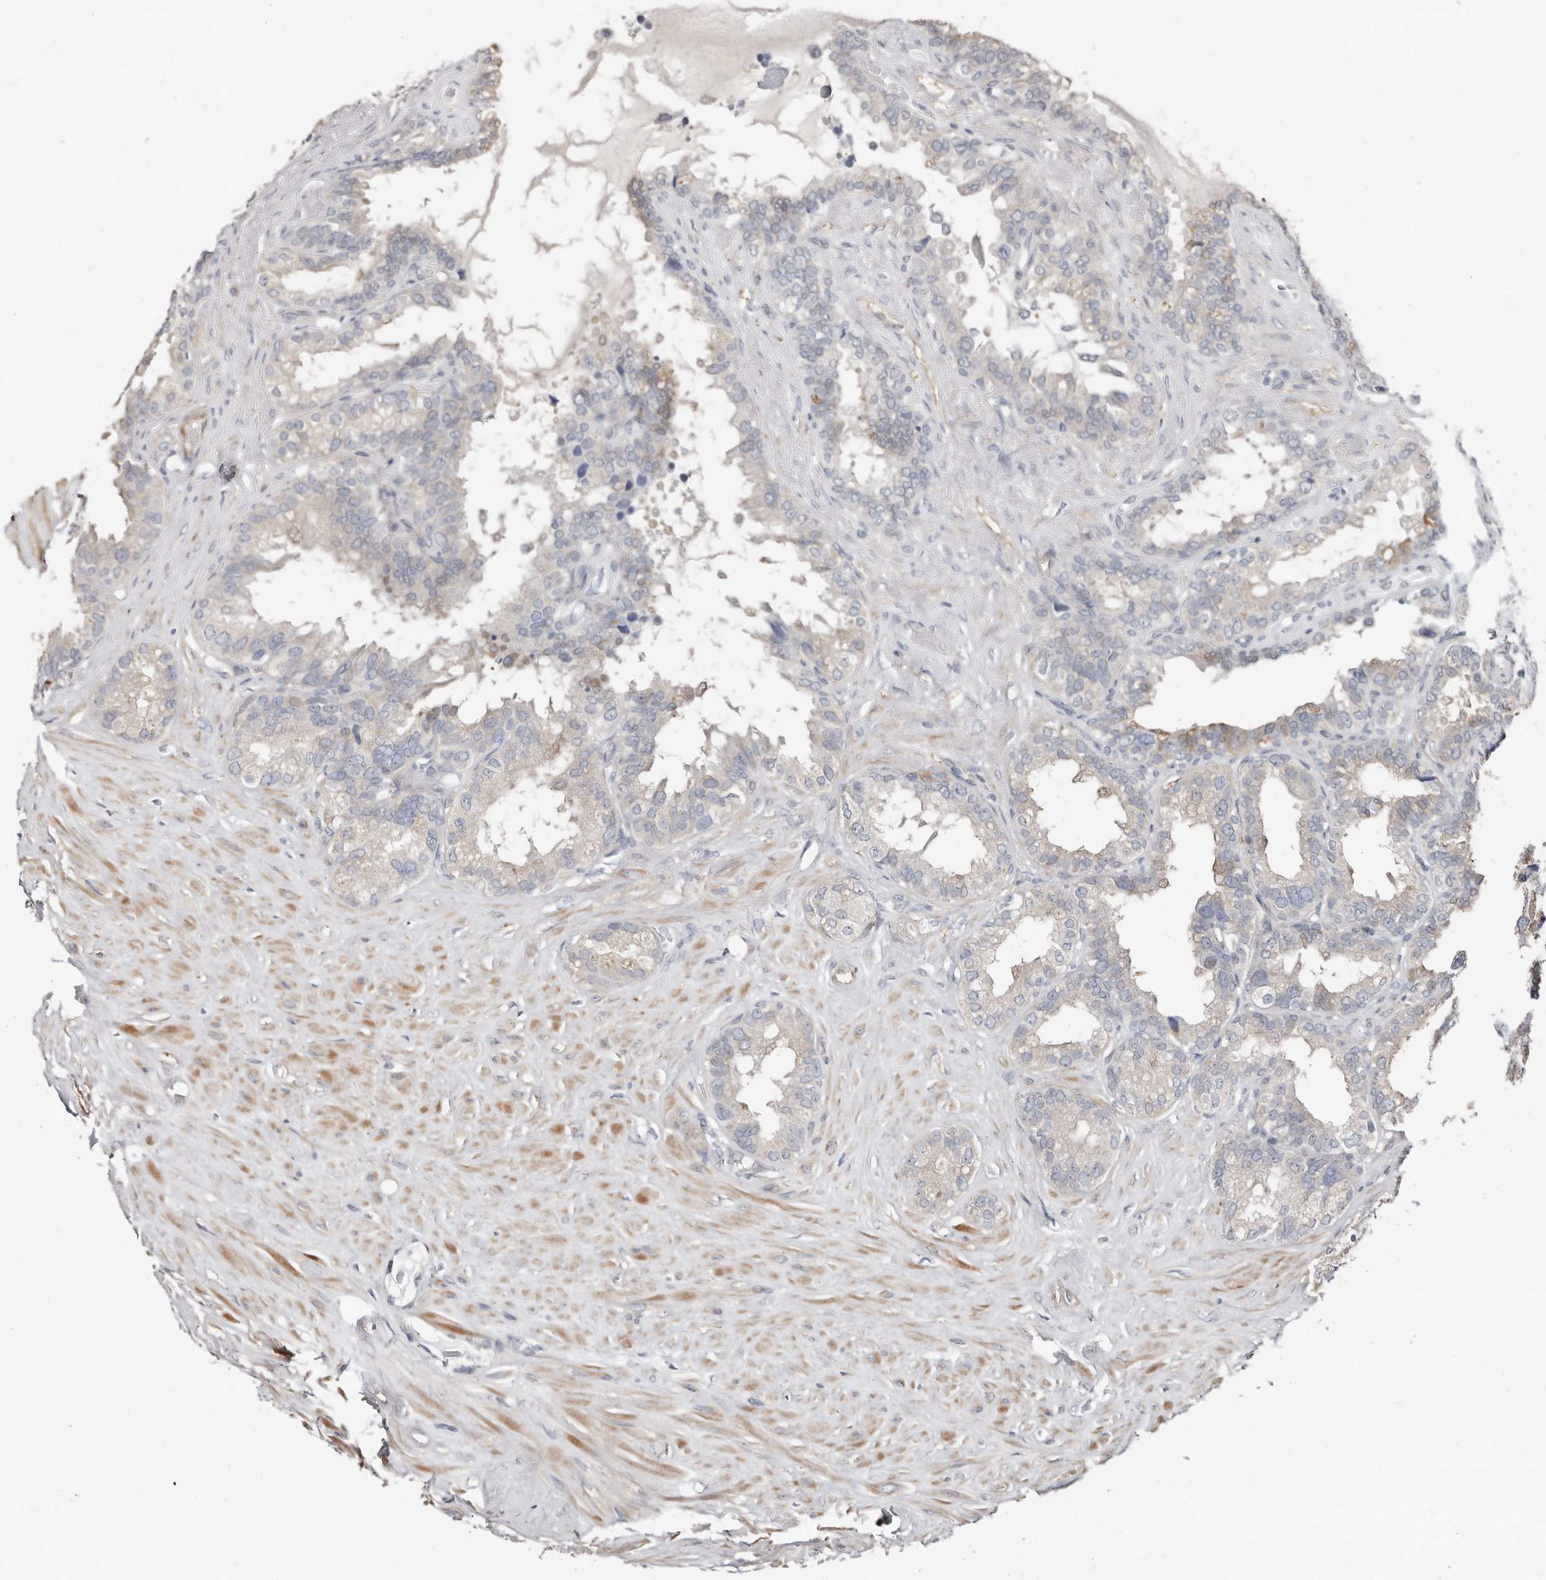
{"staining": {"intensity": "moderate", "quantity": "<25%", "location": "cytoplasmic/membranous,nuclear"}, "tissue": "seminal vesicle", "cell_type": "Glandular cells", "image_type": "normal", "snomed": [{"axis": "morphology", "description": "Normal tissue, NOS"}, {"axis": "topography", "description": "Seminal veicle"}], "caption": "Moderate cytoplasmic/membranous,nuclear protein staining is identified in approximately <25% of glandular cells in seminal vesicle. Using DAB (3,3'-diaminobenzidine) (brown) and hematoxylin (blue) stains, captured at high magnification using brightfield microscopy.", "gene": "ASRGL1", "patient": {"sex": "male", "age": 80}}